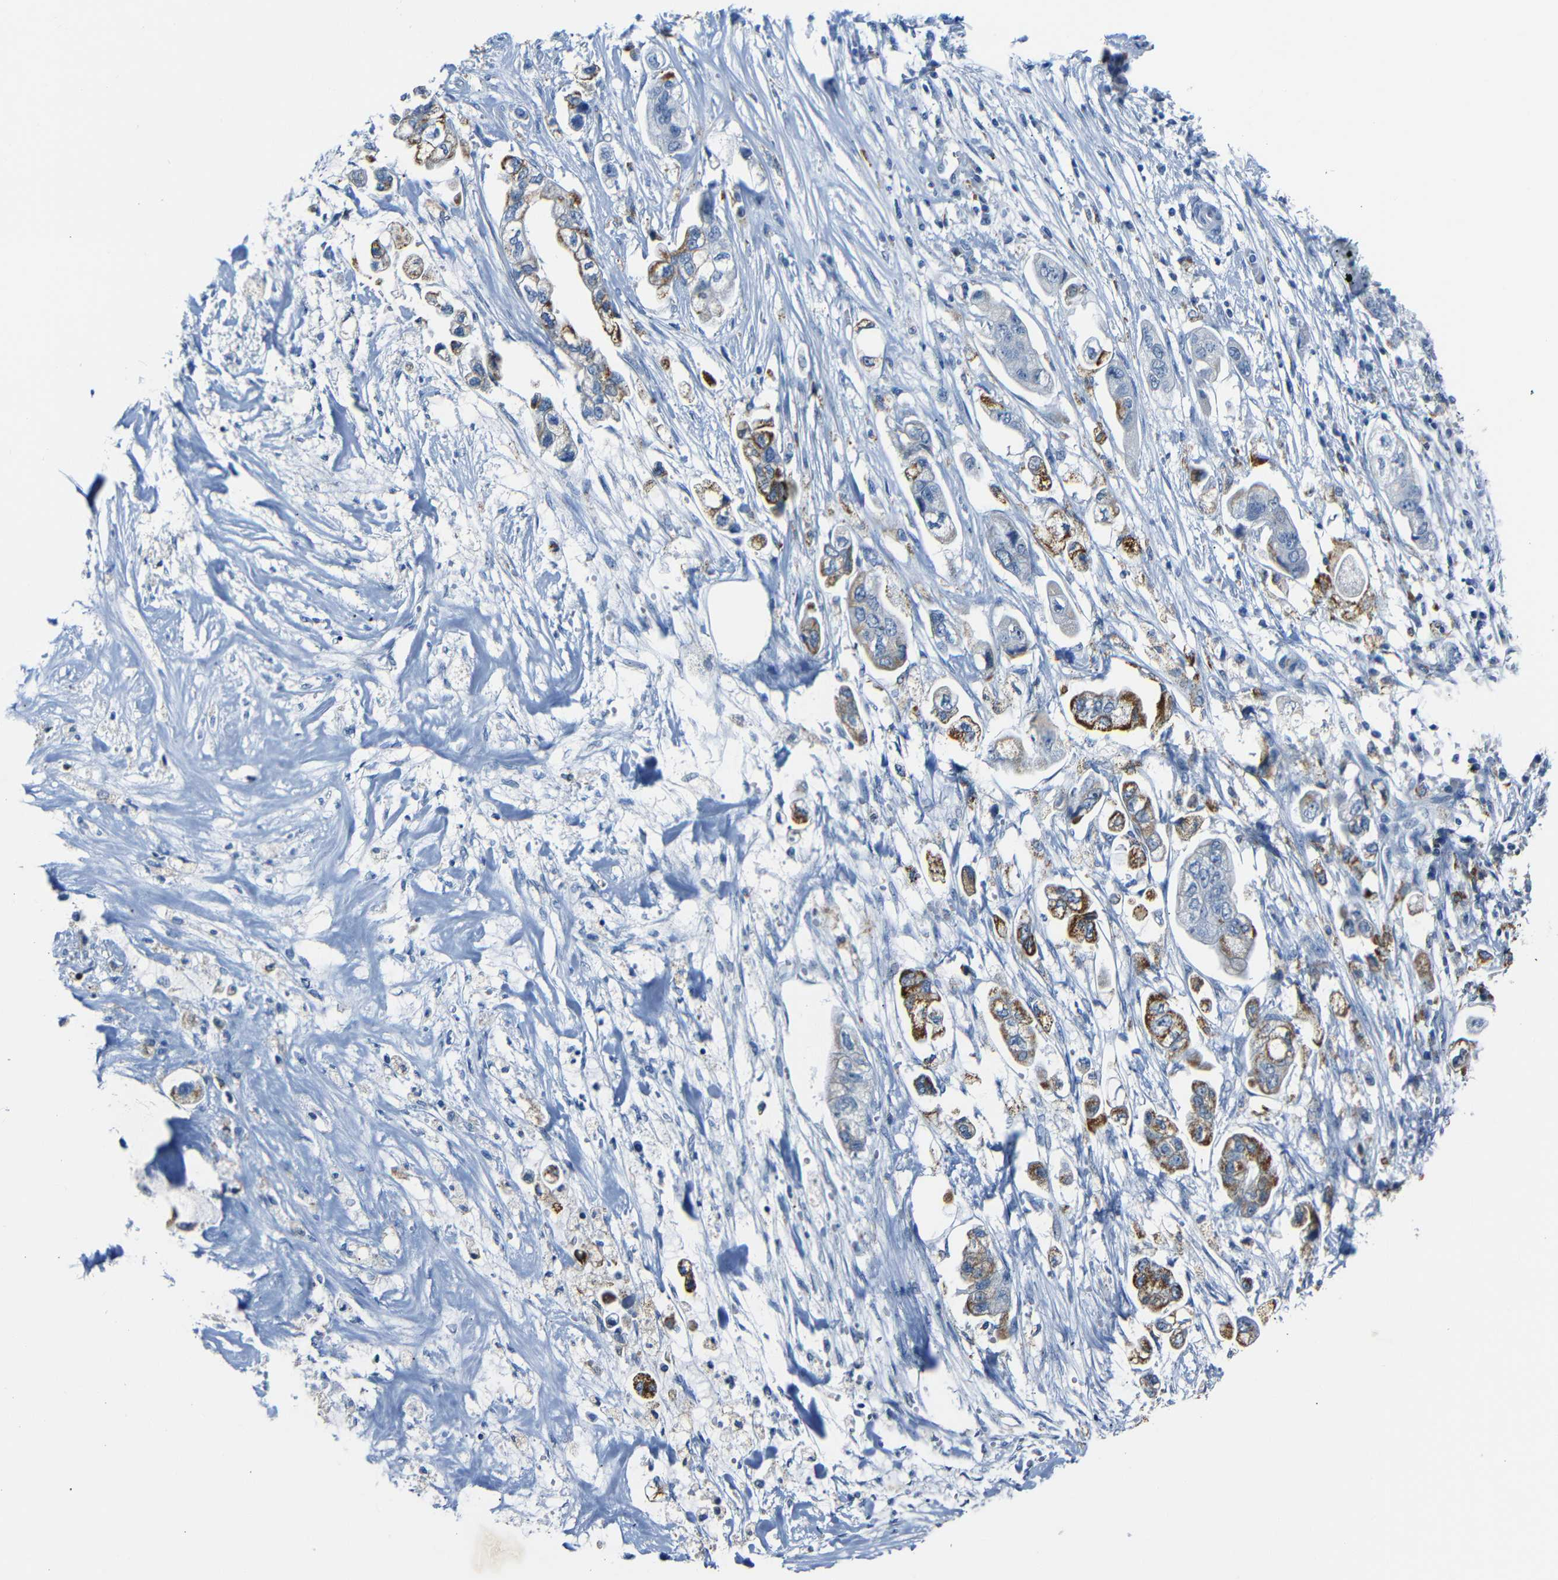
{"staining": {"intensity": "strong", "quantity": "25%-75%", "location": "cytoplasmic/membranous"}, "tissue": "stomach cancer", "cell_type": "Tumor cells", "image_type": "cancer", "snomed": [{"axis": "morphology", "description": "Adenocarcinoma, NOS"}, {"axis": "topography", "description": "Stomach"}], "caption": "Approximately 25%-75% of tumor cells in human adenocarcinoma (stomach) reveal strong cytoplasmic/membranous protein expression as visualized by brown immunohistochemical staining.", "gene": "C15orf48", "patient": {"sex": "male", "age": 62}}